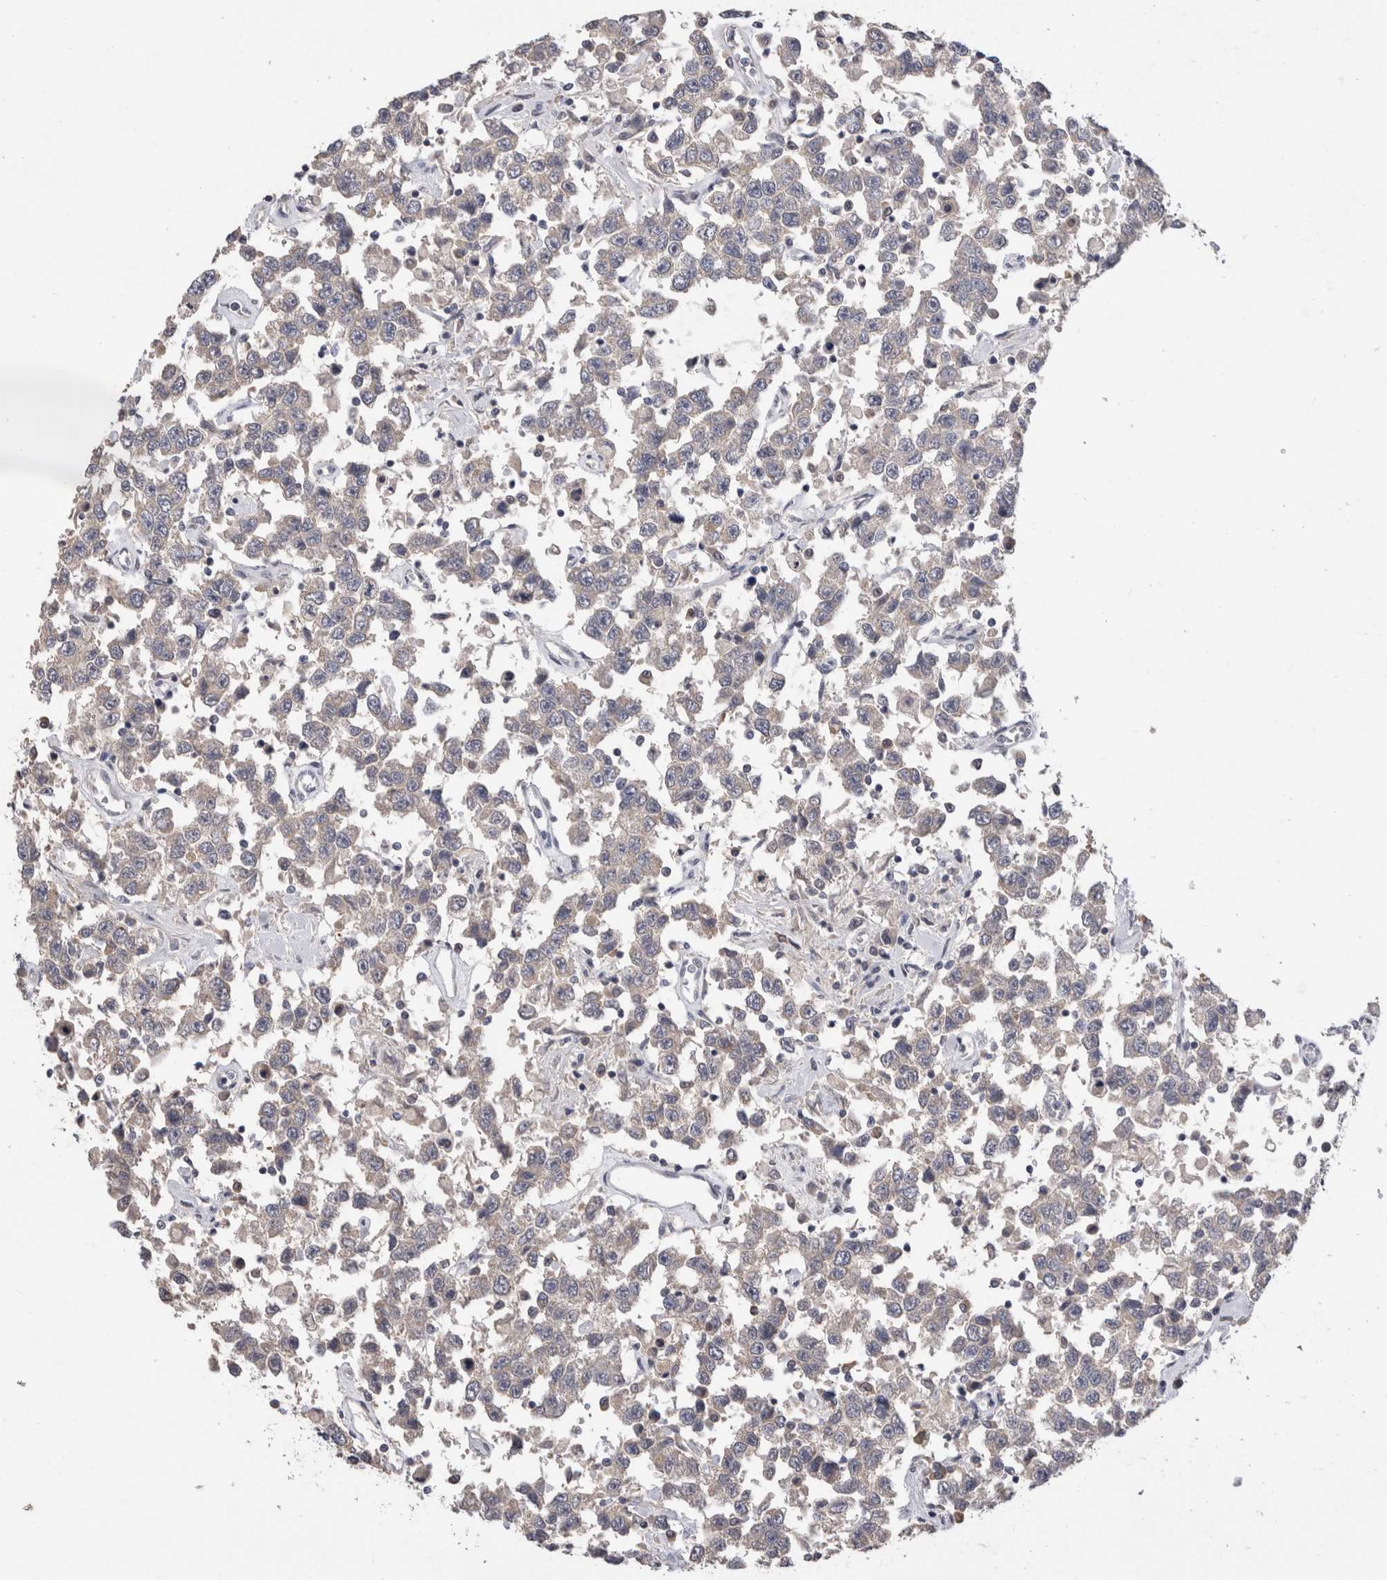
{"staining": {"intensity": "negative", "quantity": "none", "location": "none"}, "tissue": "testis cancer", "cell_type": "Tumor cells", "image_type": "cancer", "snomed": [{"axis": "morphology", "description": "Seminoma, NOS"}, {"axis": "topography", "description": "Testis"}], "caption": "Histopathology image shows no protein positivity in tumor cells of testis cancer tissue.", "gene": "CRYBG1", "patient": {"sex": "male", "age": 41}}